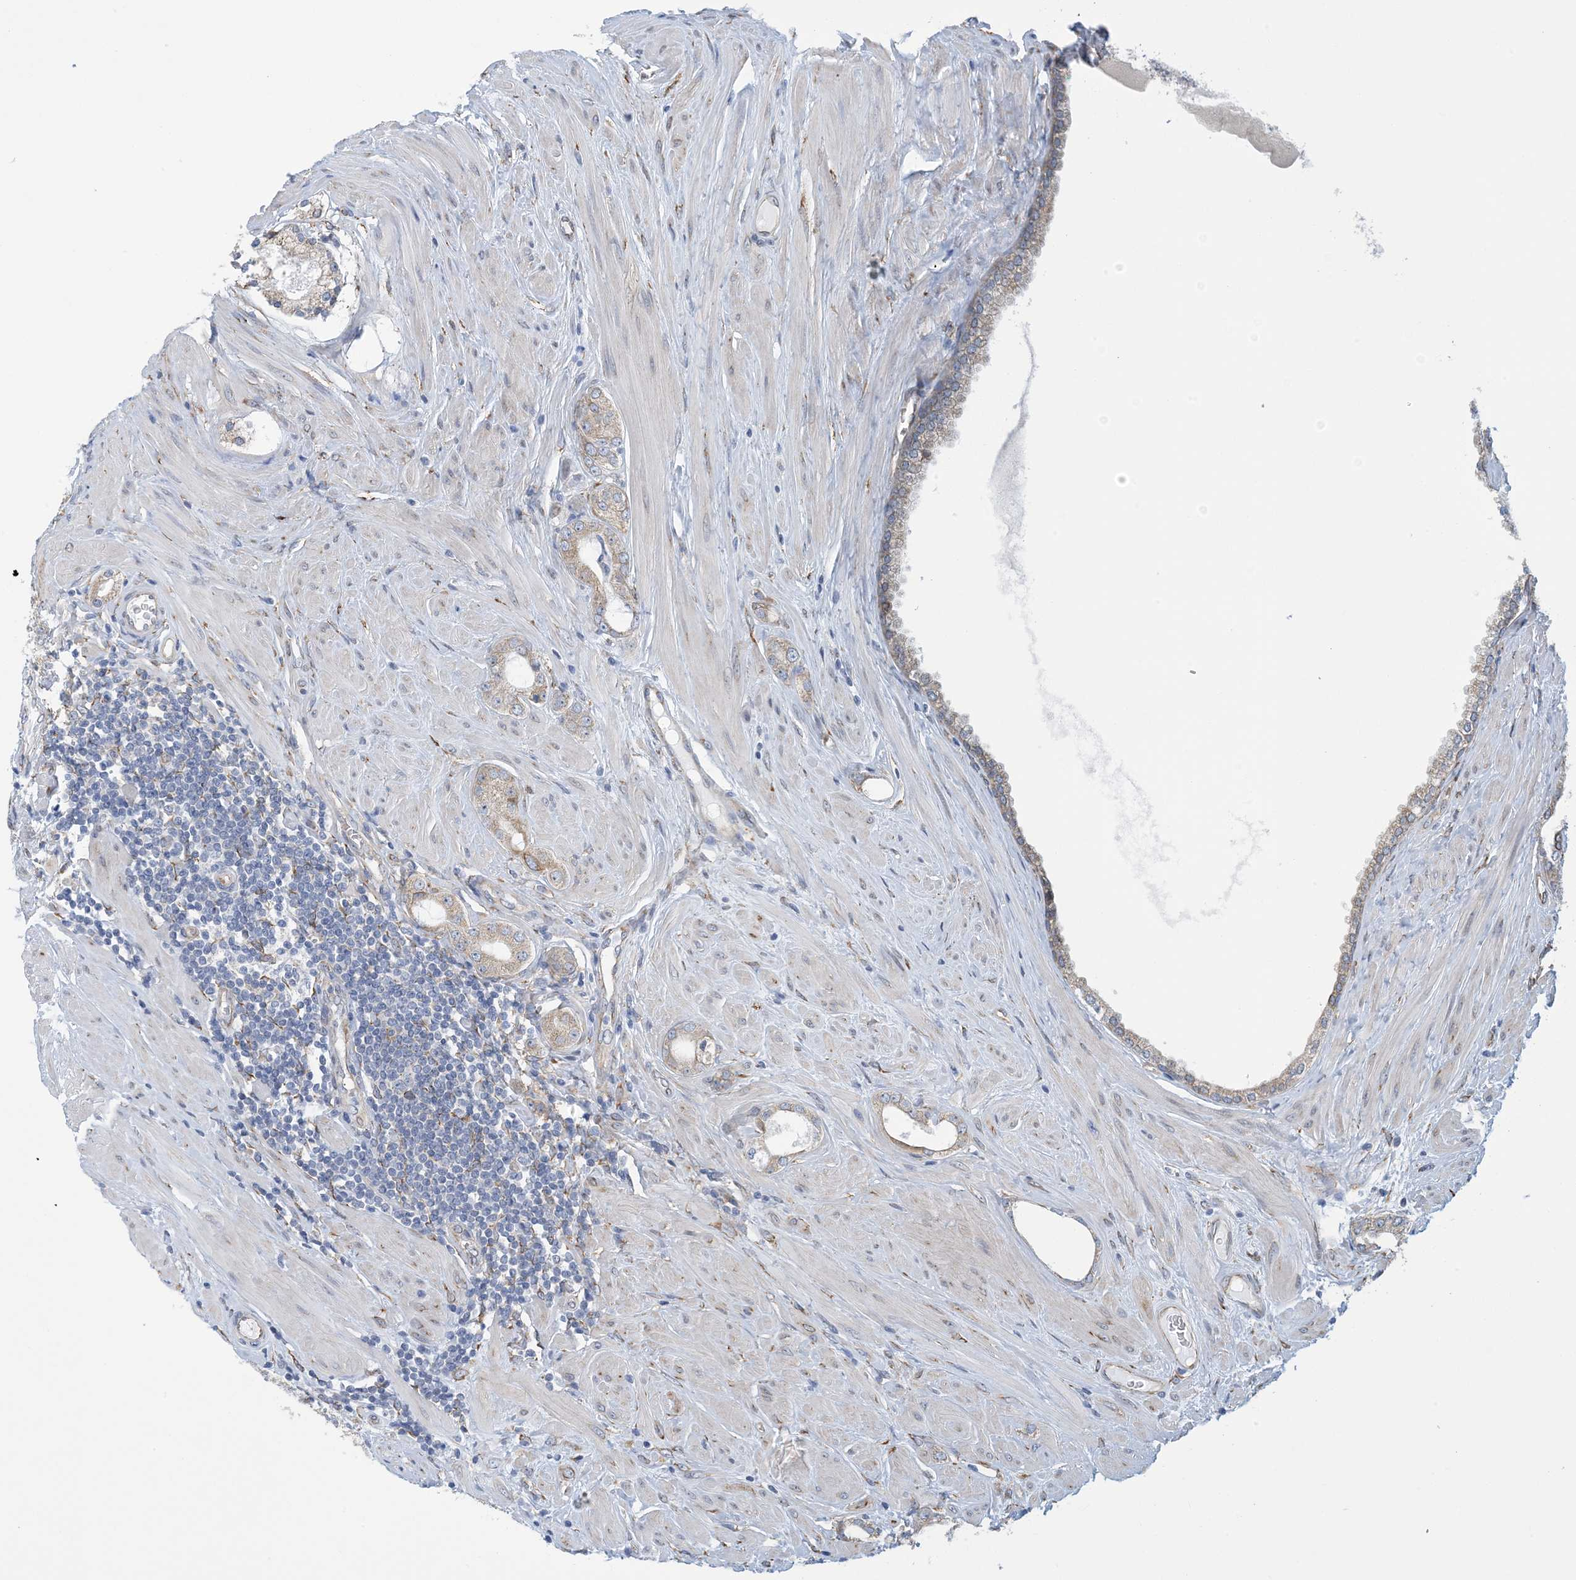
{"staining": {"intensity": "weak", "quantity": "25%-75%", "location": "cytoplasmic/membranous"}, "tissue": "prostate cancer", "cell_type": "Tumor cells", "image_type": "cancer", "snomed": [{"axis": "morphology", "description": "Adenocarcinoma, Low grade"}, {"axis": "topography", "description": "Prostate"}], "caption": "The immunohistochemical stain labels weak cytoplasmic/membranous positivity in tumor cells of prostate cancer (adenocarcinoma (low-grade)) tissue.", "gene": "CCDC14", "patient": {"sex": "male", "age": 62}}